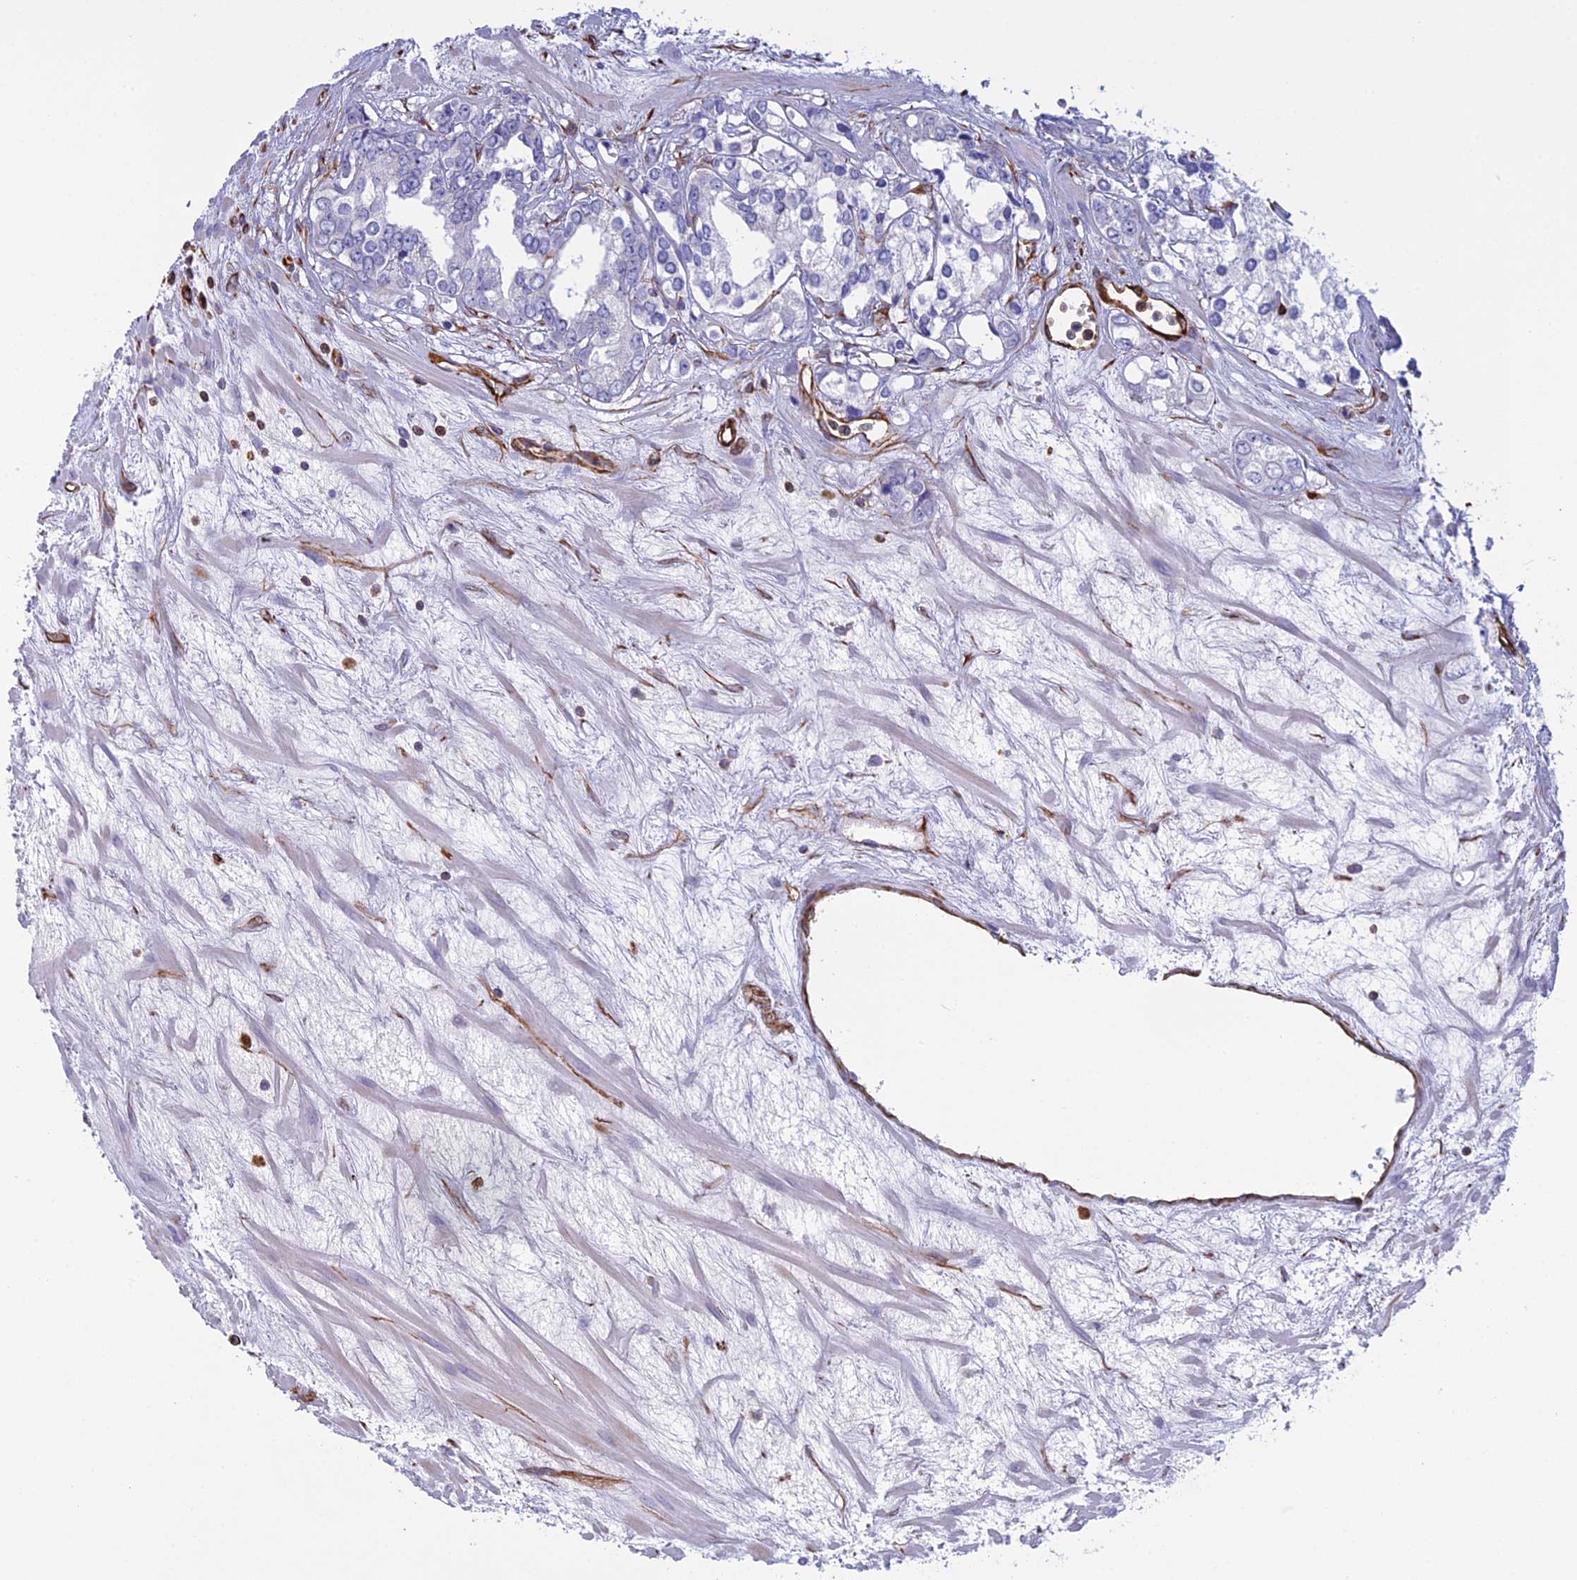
{"staining": {"intensity": "negative", "quantity": "none", "location": "none"}, "tissue": "prostate cancer", "cell_type": "Tumor cells", "image_type": "cancer", "snomed": [{"axis": "morphology", "description": "Adenocarcinoma, High grade"}, {"axis": "topography", "description": "Prostate"}], "caption": "Immunohistochemical staining of adenocarcinoma (high-grade) (prostate) exhibits no significant staining in tumor cells.", "gene": "FBXL20", "patient": {"sex": "male", "age": 66}}